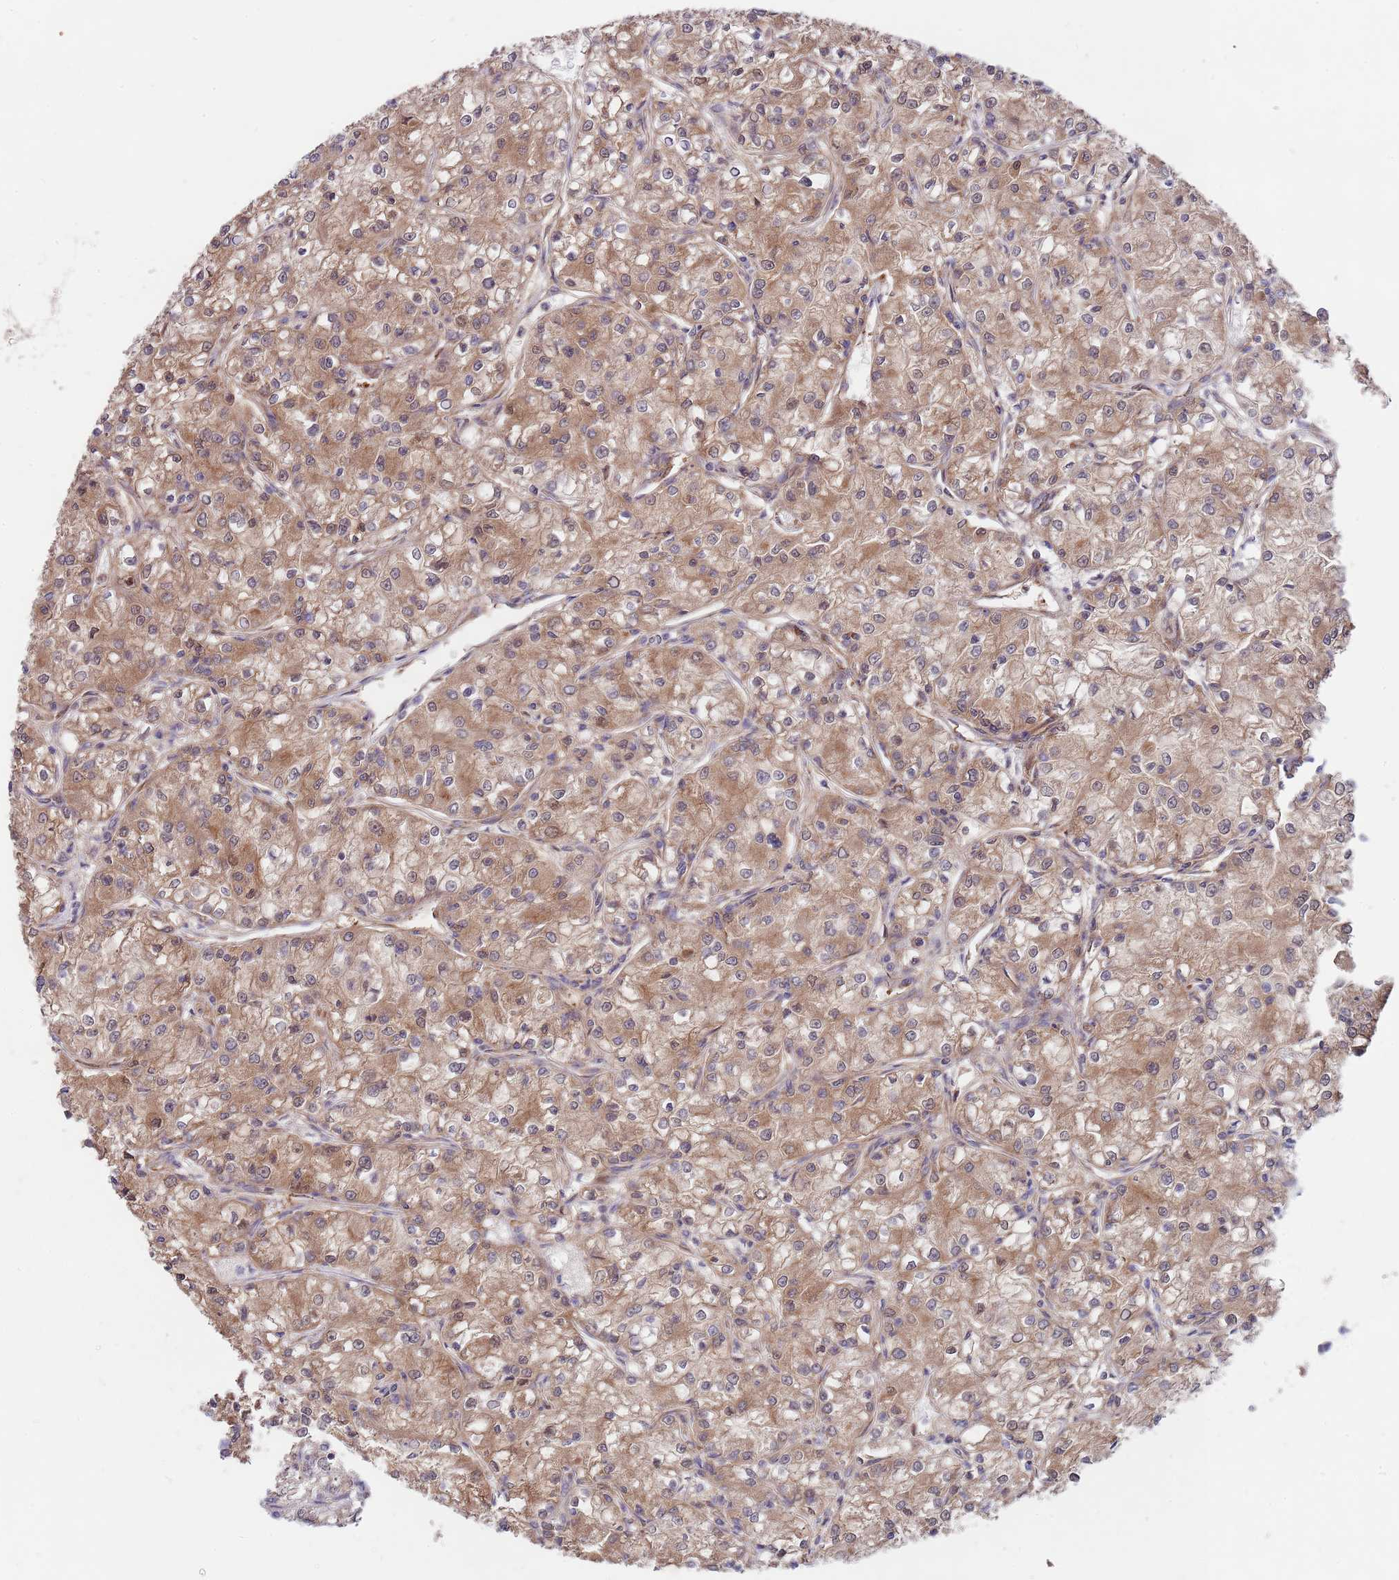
{"staining": {"intensity": "moderate", "quantity": ">75%", "location": "cytoplasmic/membranous"}, "tissue": "renal cancer", "cell_type": "Tumor cells", "image_type": "cancer", "snomed": [{"axis": "morphology", "description": "Adenocarcinoma, NOS"}, {"axis": "topography", "description": "Kidney"}], "caption": "A micrograph of human adenocarcinoma (renal) stained for a protein demonstrates moderate cytoplasmic/membranous brown staining in tumor cells. (DAB = brown stain, brightfield microscopy at high magnification).", "gene": "EIF3F", "patient": {"sex": "female", "age": 59}}